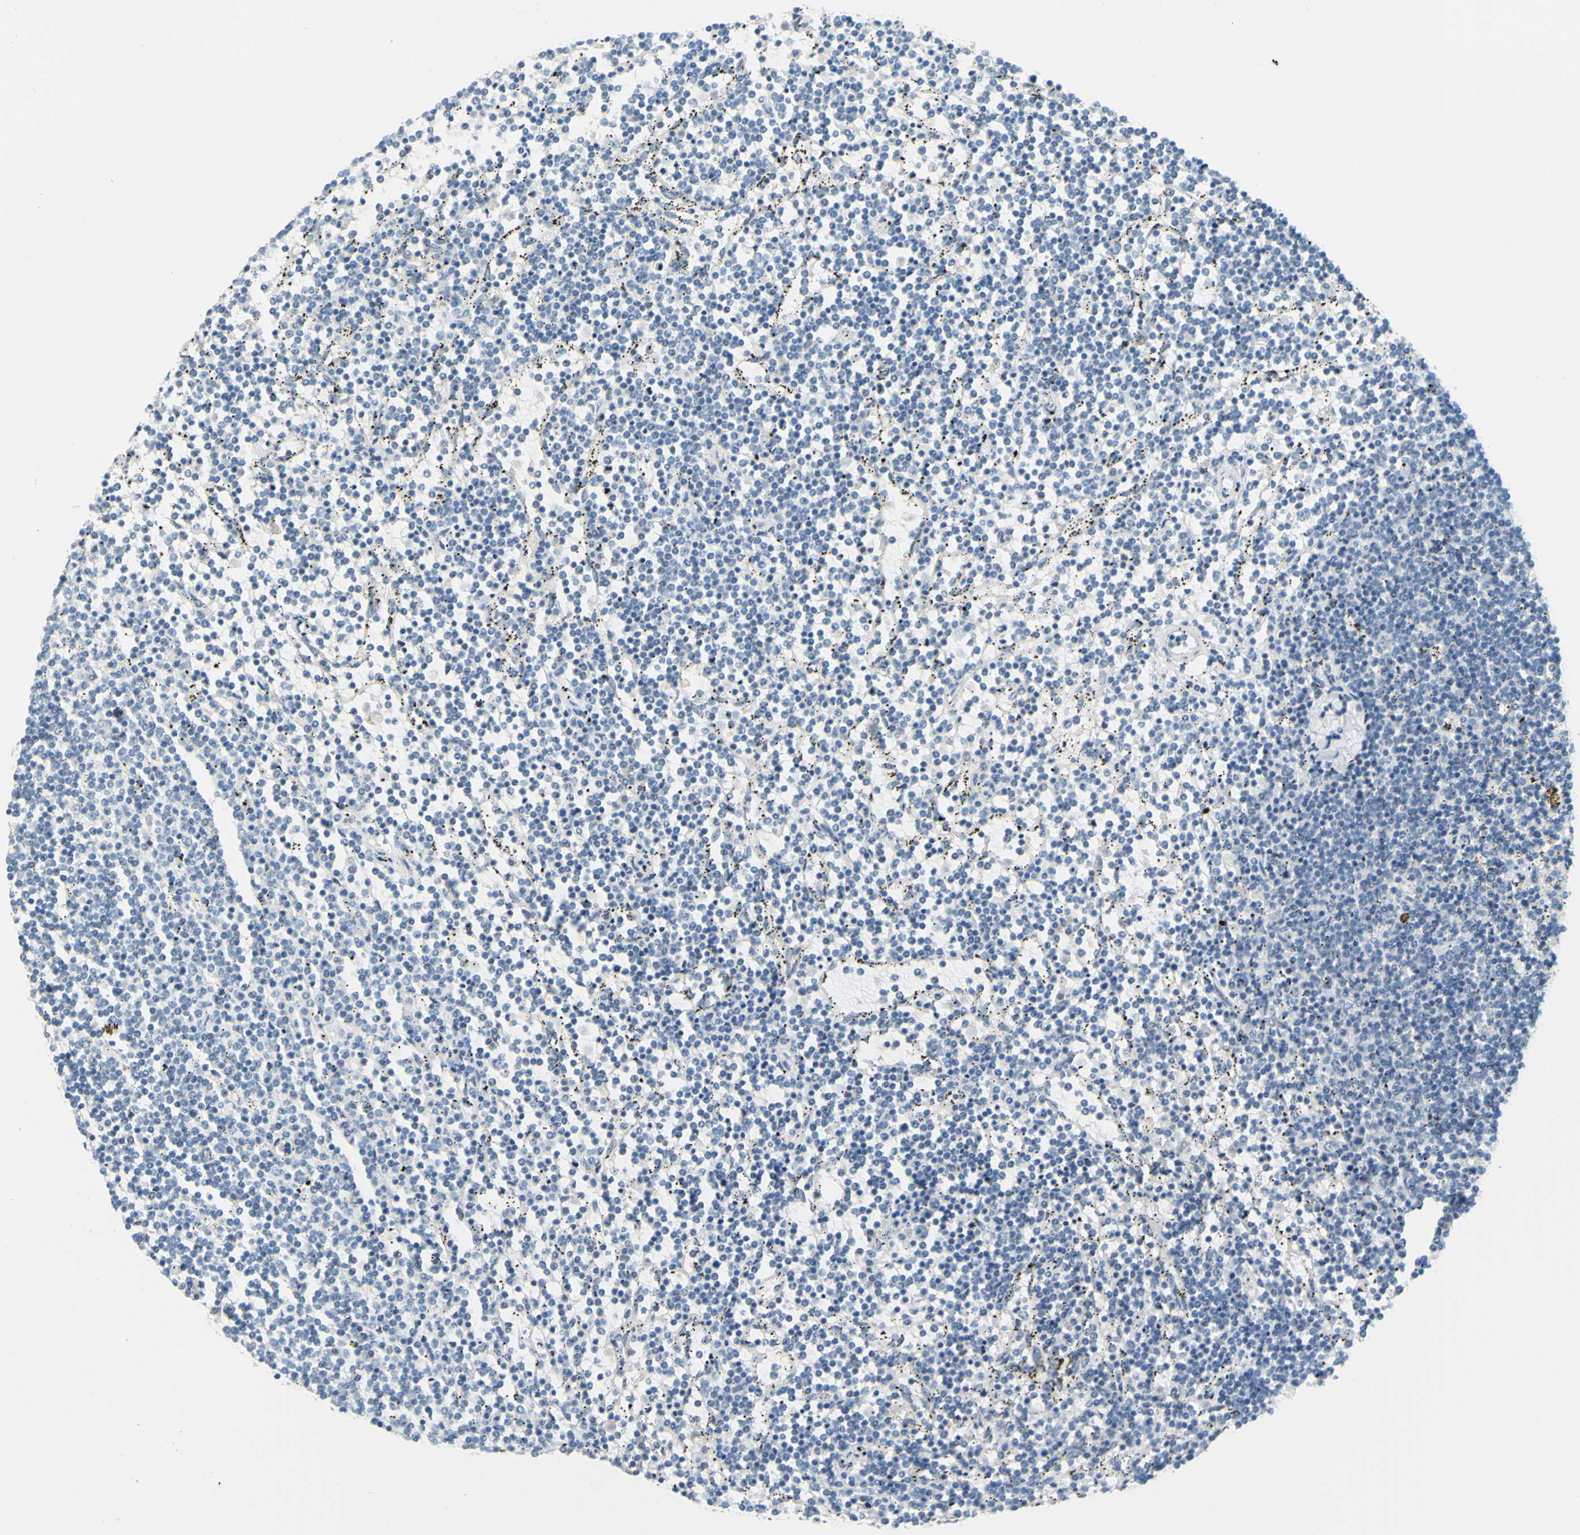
{"staining": {"intensity": "negative", "quantity": "none", "location": "none"}, "tissue": "lymphoma", "cell_type": "Tumor cells", "image_type": "cancer", "snomed": [{"axis": "morphology", "description": "Malignant lymphoma, non-Hodgkin's type, Low grade"}, {"axis": "topography", "description": "Spleen"}], "caption": "Immunohistochemical staining of human malignant lymphoma, non-Hodgkin's type (low-grade) exhibits no significant staining in tumor cells.", "gene": "DCT", "patient": {"sex": "female", "age": 50}}